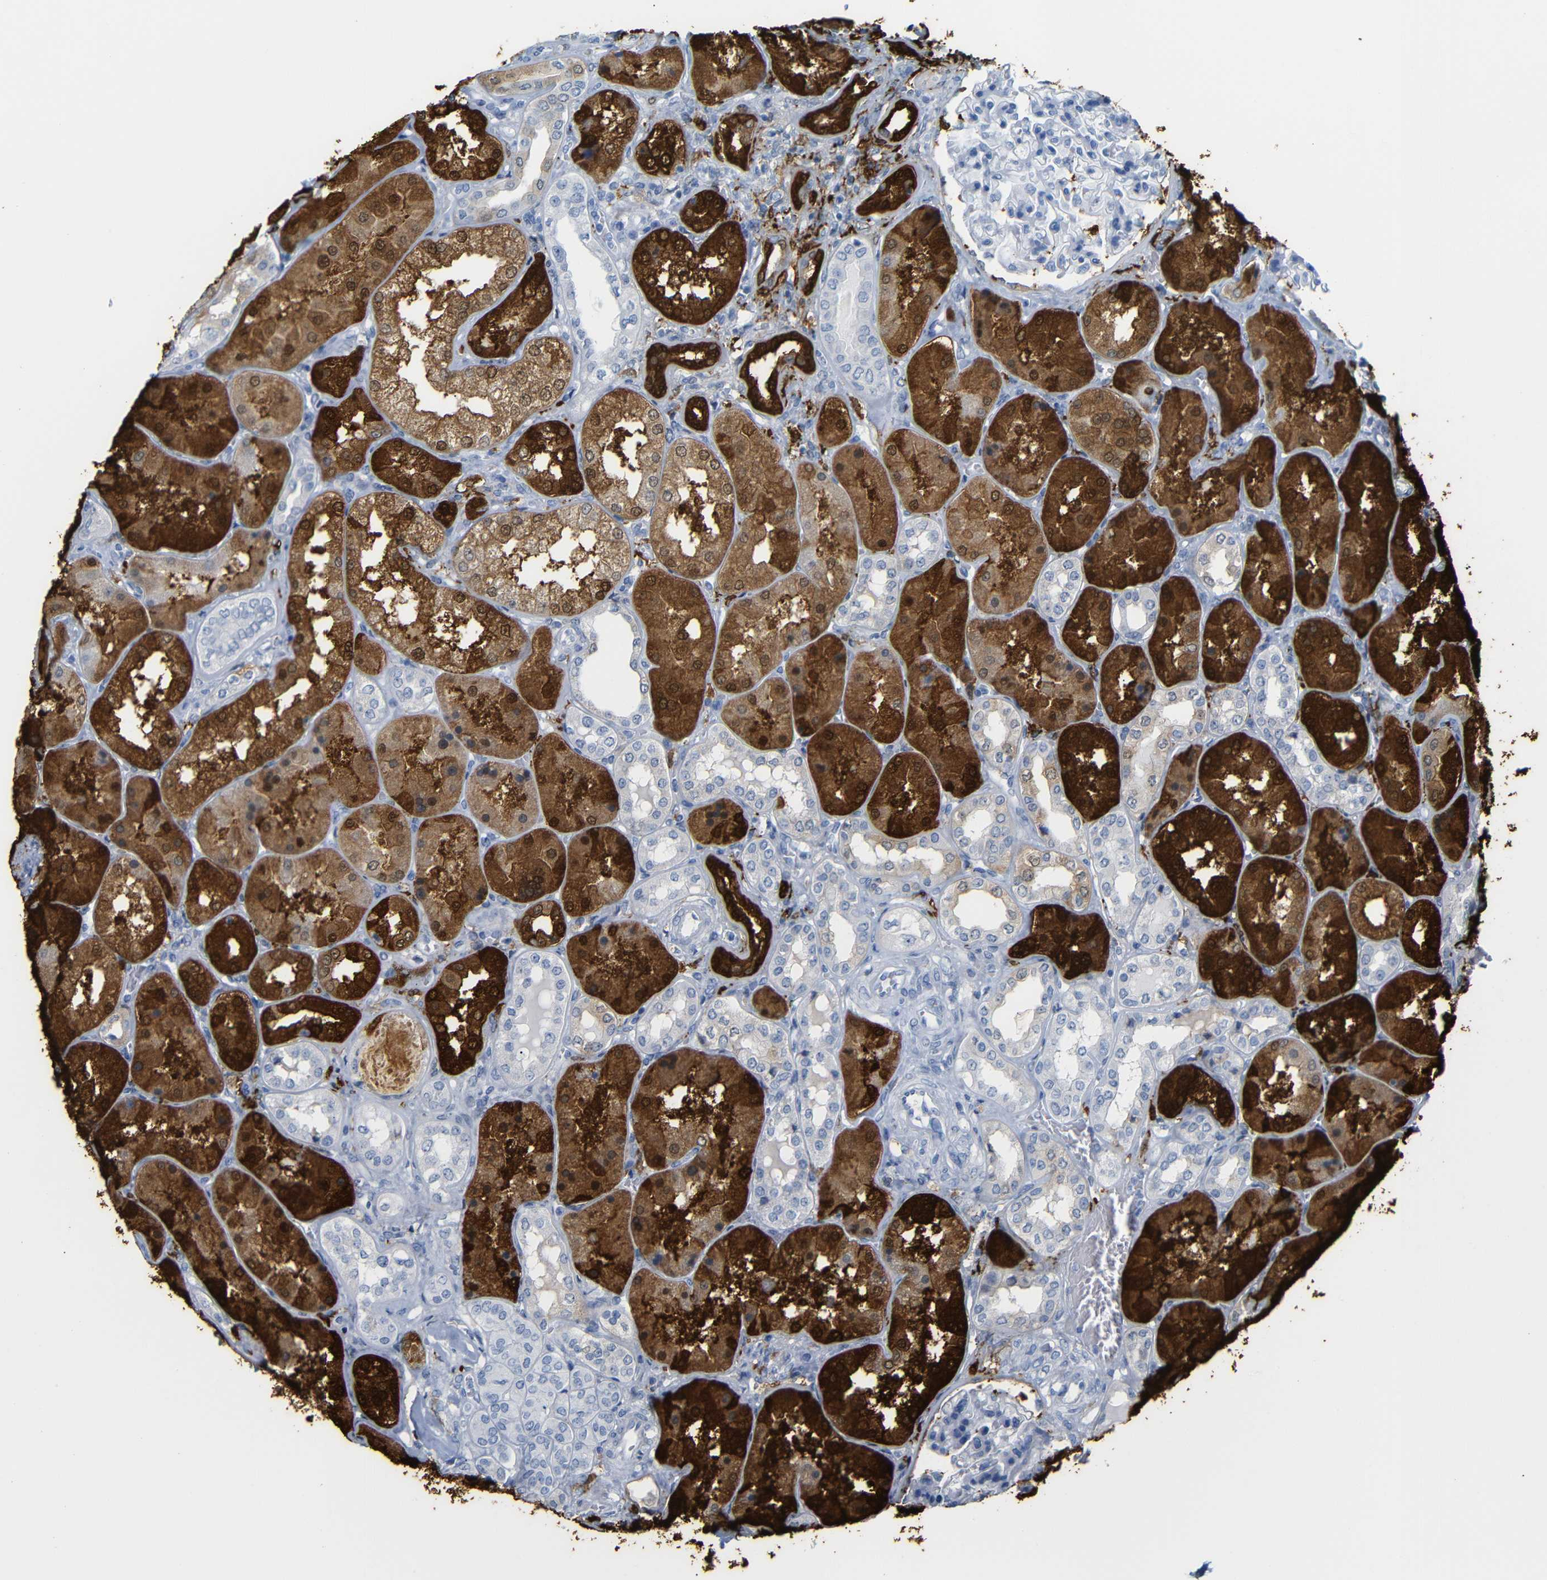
{"staining": {"intensity": "negative", "quantity": "none", "location": "none"}, "tissue": "kidney", "cell_type": "Cells in glomeruli", "image_type": "normal", "snomed": [{"axis": "morphology", "description": "Normal tissue, NOS"}, {"axis": "topography", "description": "Kidney"}], "caption": "Cells in glomeruli are negative for protein expression in unremarkable human kidney. (DAB immunohistochemistry (IHC) visualized using brightfield microscopy, high magnification).", "gene": "MT1A", "patient": {"sex": "female", "age": 56}}